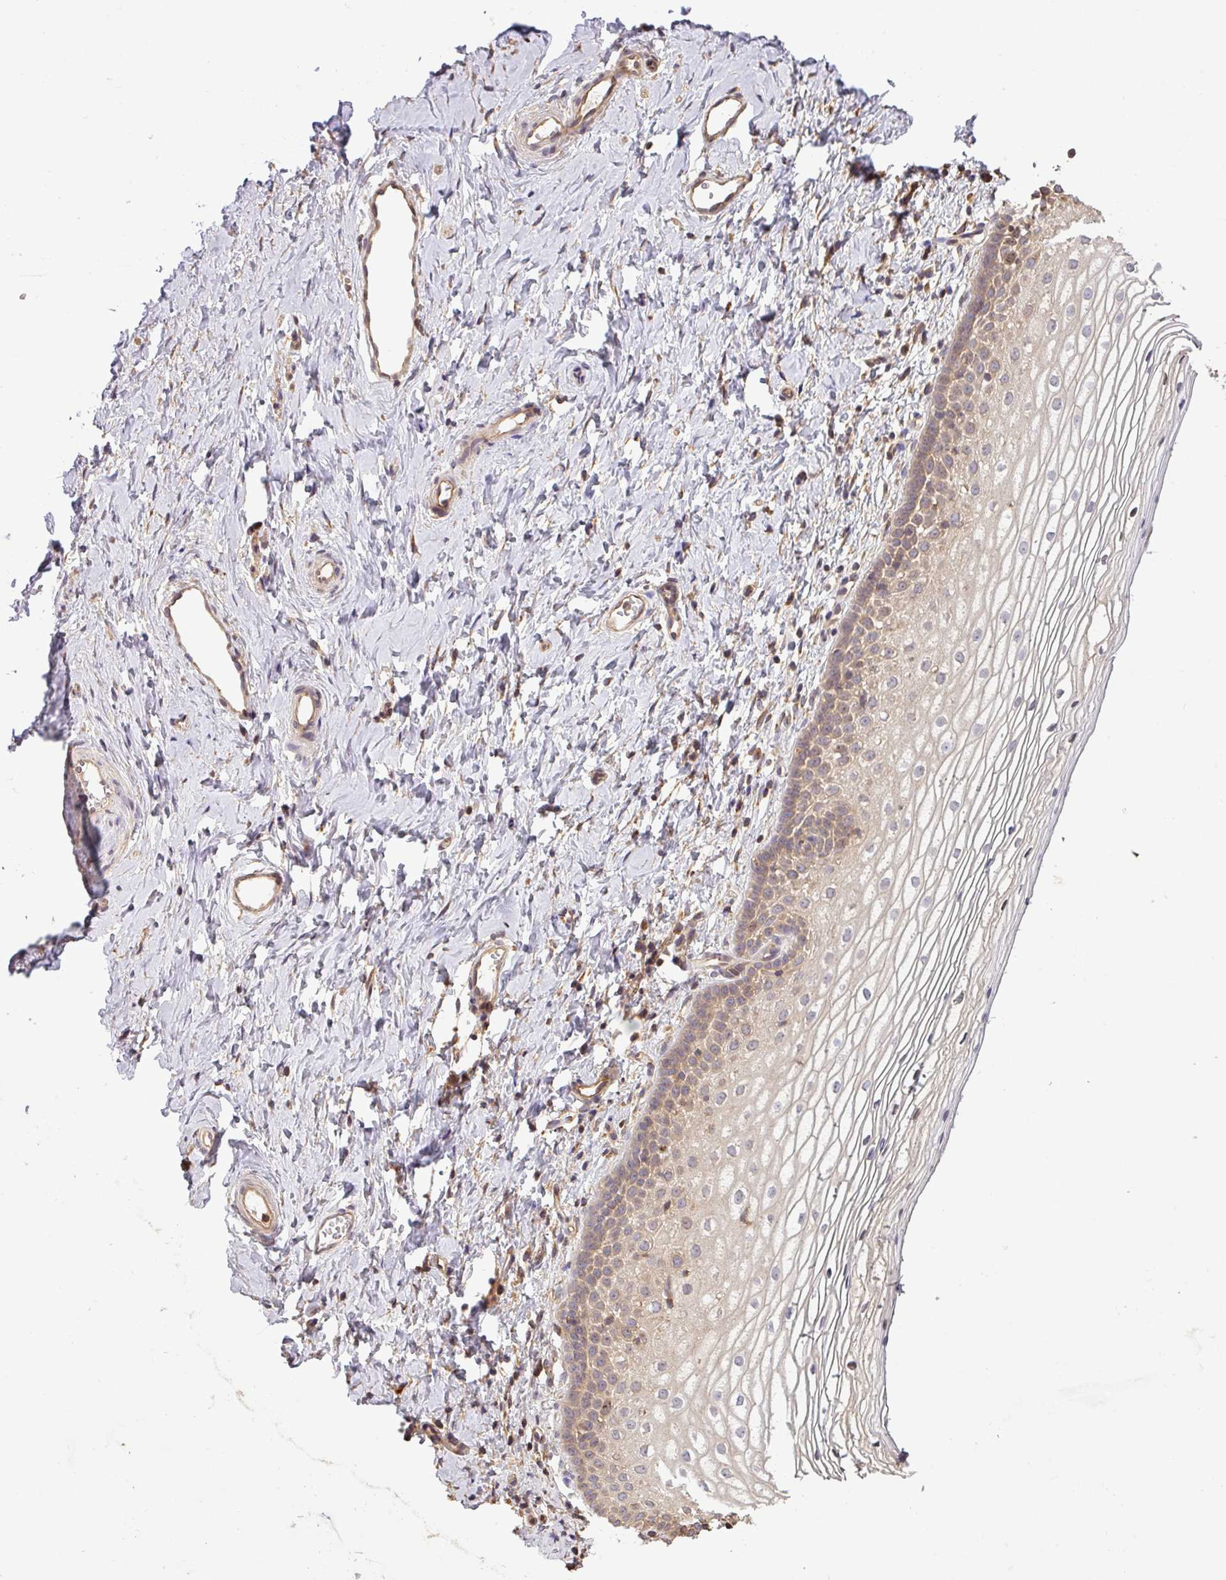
{"staining": {"intensity": "weak", "quantity": "25%-75%", "location": "cytoplasmic/membranous"}, "tissue": "vagina", "cell_type": "Squamous epithelial cells", "image_type": "normal", "snomed": [{"axis": "morphology", "description": "Normal tissue, NOS"}, {"axis": "topography", "description": "Vagina"}], "caption": "The photomicrograph demonstrates staining of normal vagina, revealing weak cytoplasmic/membranous protein positivity (brown color) within squamous epithelial cells.", "gene": "VENTX", "patient": {"sex": "female", "age": 56}}